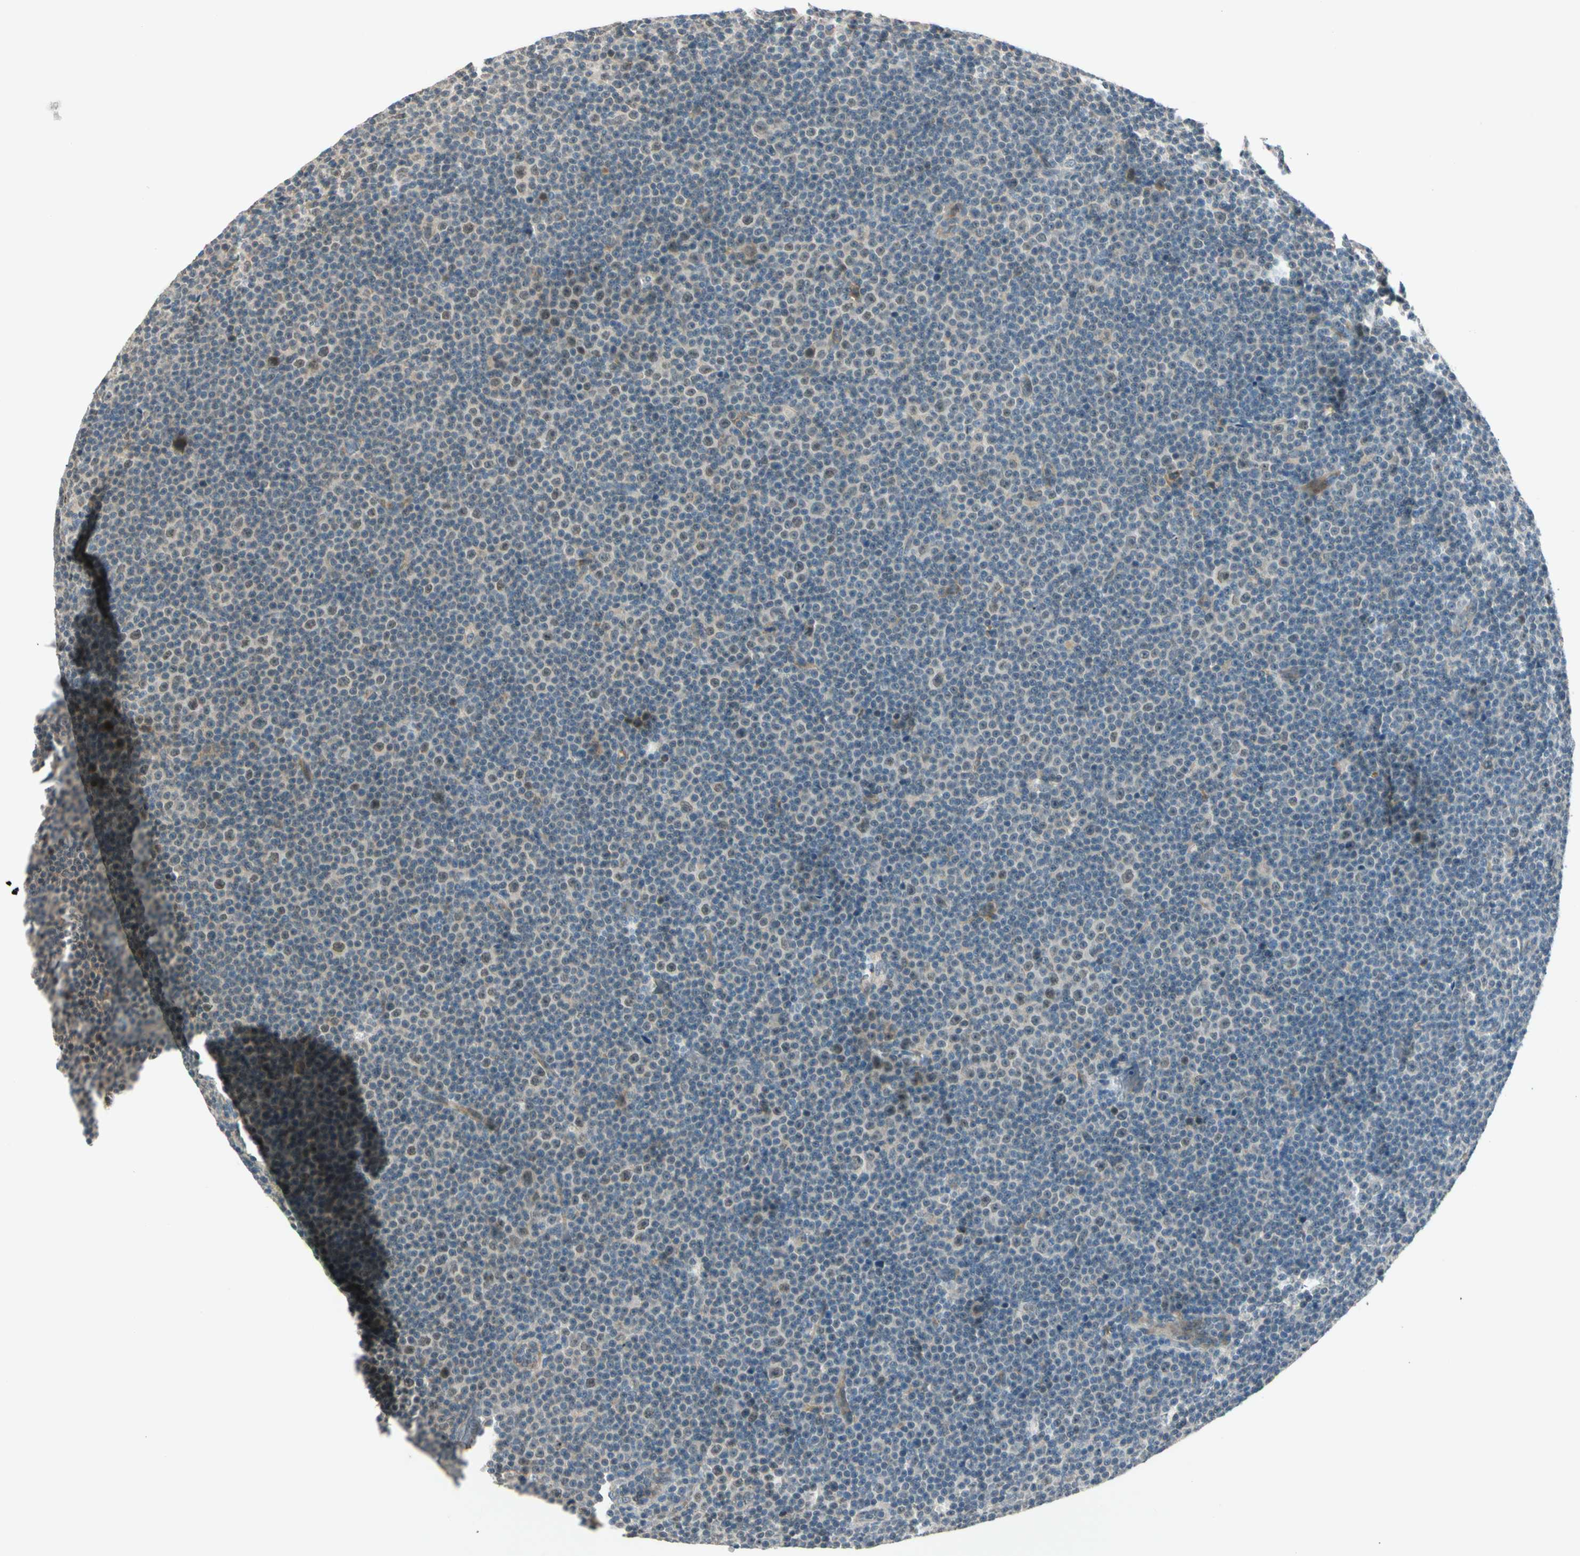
{"staining": {"intensity": "moderate", "quantity": "<25%", "location": "cytoplasmic/membranous,nuclear"}, "tissue": "lymphoma", "cell_type": "Tumor cells", "image_type": "cancer", "snomed": [{"axis": "morphology", "description": "Malignant lymphoma, non-Hodgkin's type, Low grade"}, {"axis": "topography", "description": "Lymph node"}], "caption": "An IHC photomicrograph of neoplastic tissue is shown. Protein staining in brown labels moderate cytoplasmic/membranous and nuclear positivity in lymphoma within tumor cells. The staining was performed using DAB, with brown indicating positive protein expression. Nuclei are stained blue with hematoxylin.", "gene": "PCDHB15", "patient": {"sex": "female", "age": 67}}